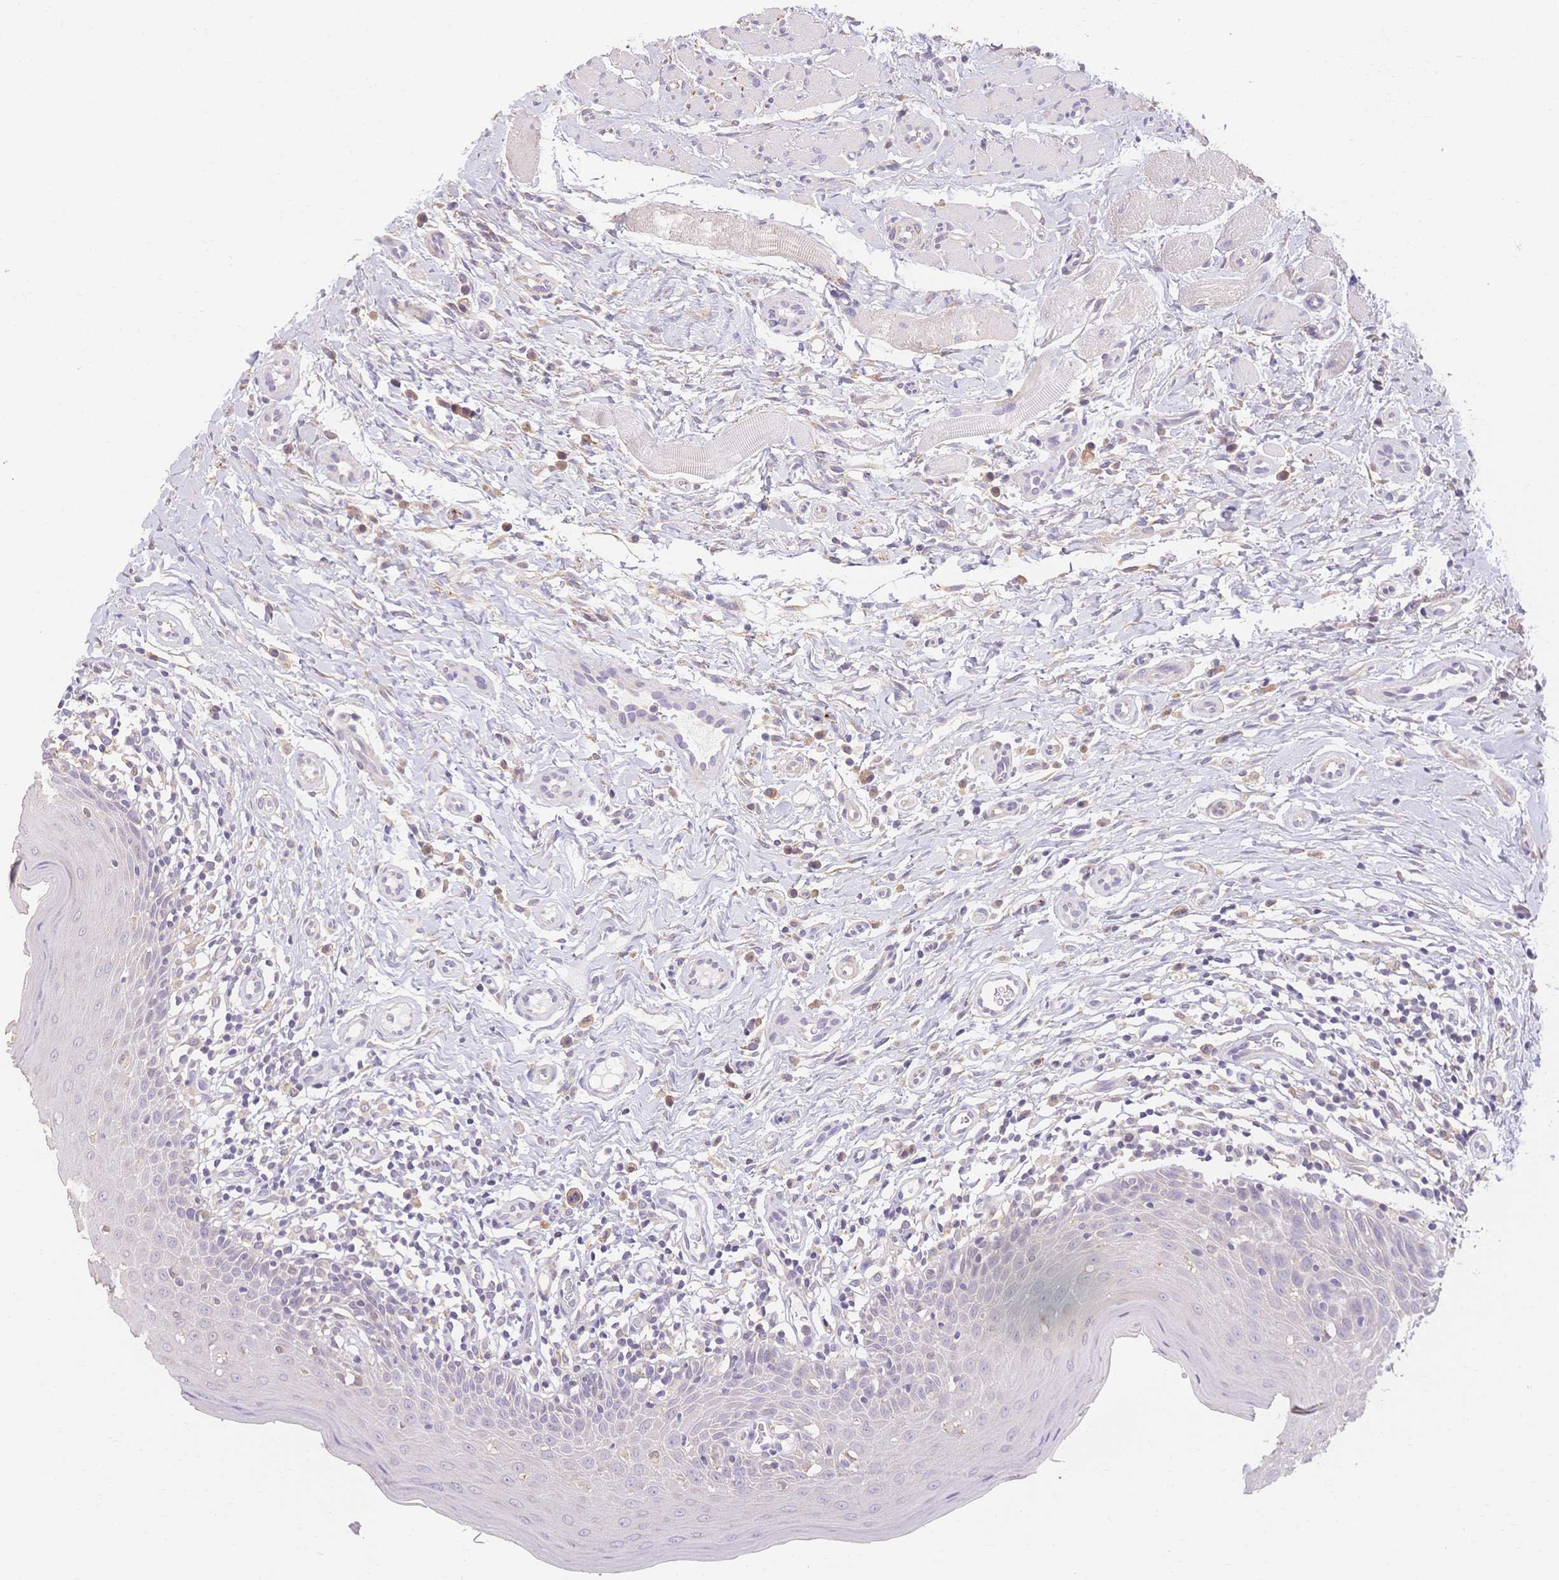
{"staining": {"intensity": "negative", "quantity": "none", "location": "none"}, "tissue": "oral mucosa", "cell_type": "Squamous epithelial cells", "image_type": "normal", "snomed": [{"axis": "morphology", "description": "Normal tissue, NOS"}, {"axis": "topography", "description": "Oral tissue"}, {"axis": "topography", "description": "Tounge, NOS"}], "caption": "DAB (3,3'-diaminobenzidine) immunohistochemical staining of normal human oral mucosa displays no significant positivity in squamous epithelial cells.", "gene": "HS3ST5", "patient": {"sex": "female", "age": 58}}